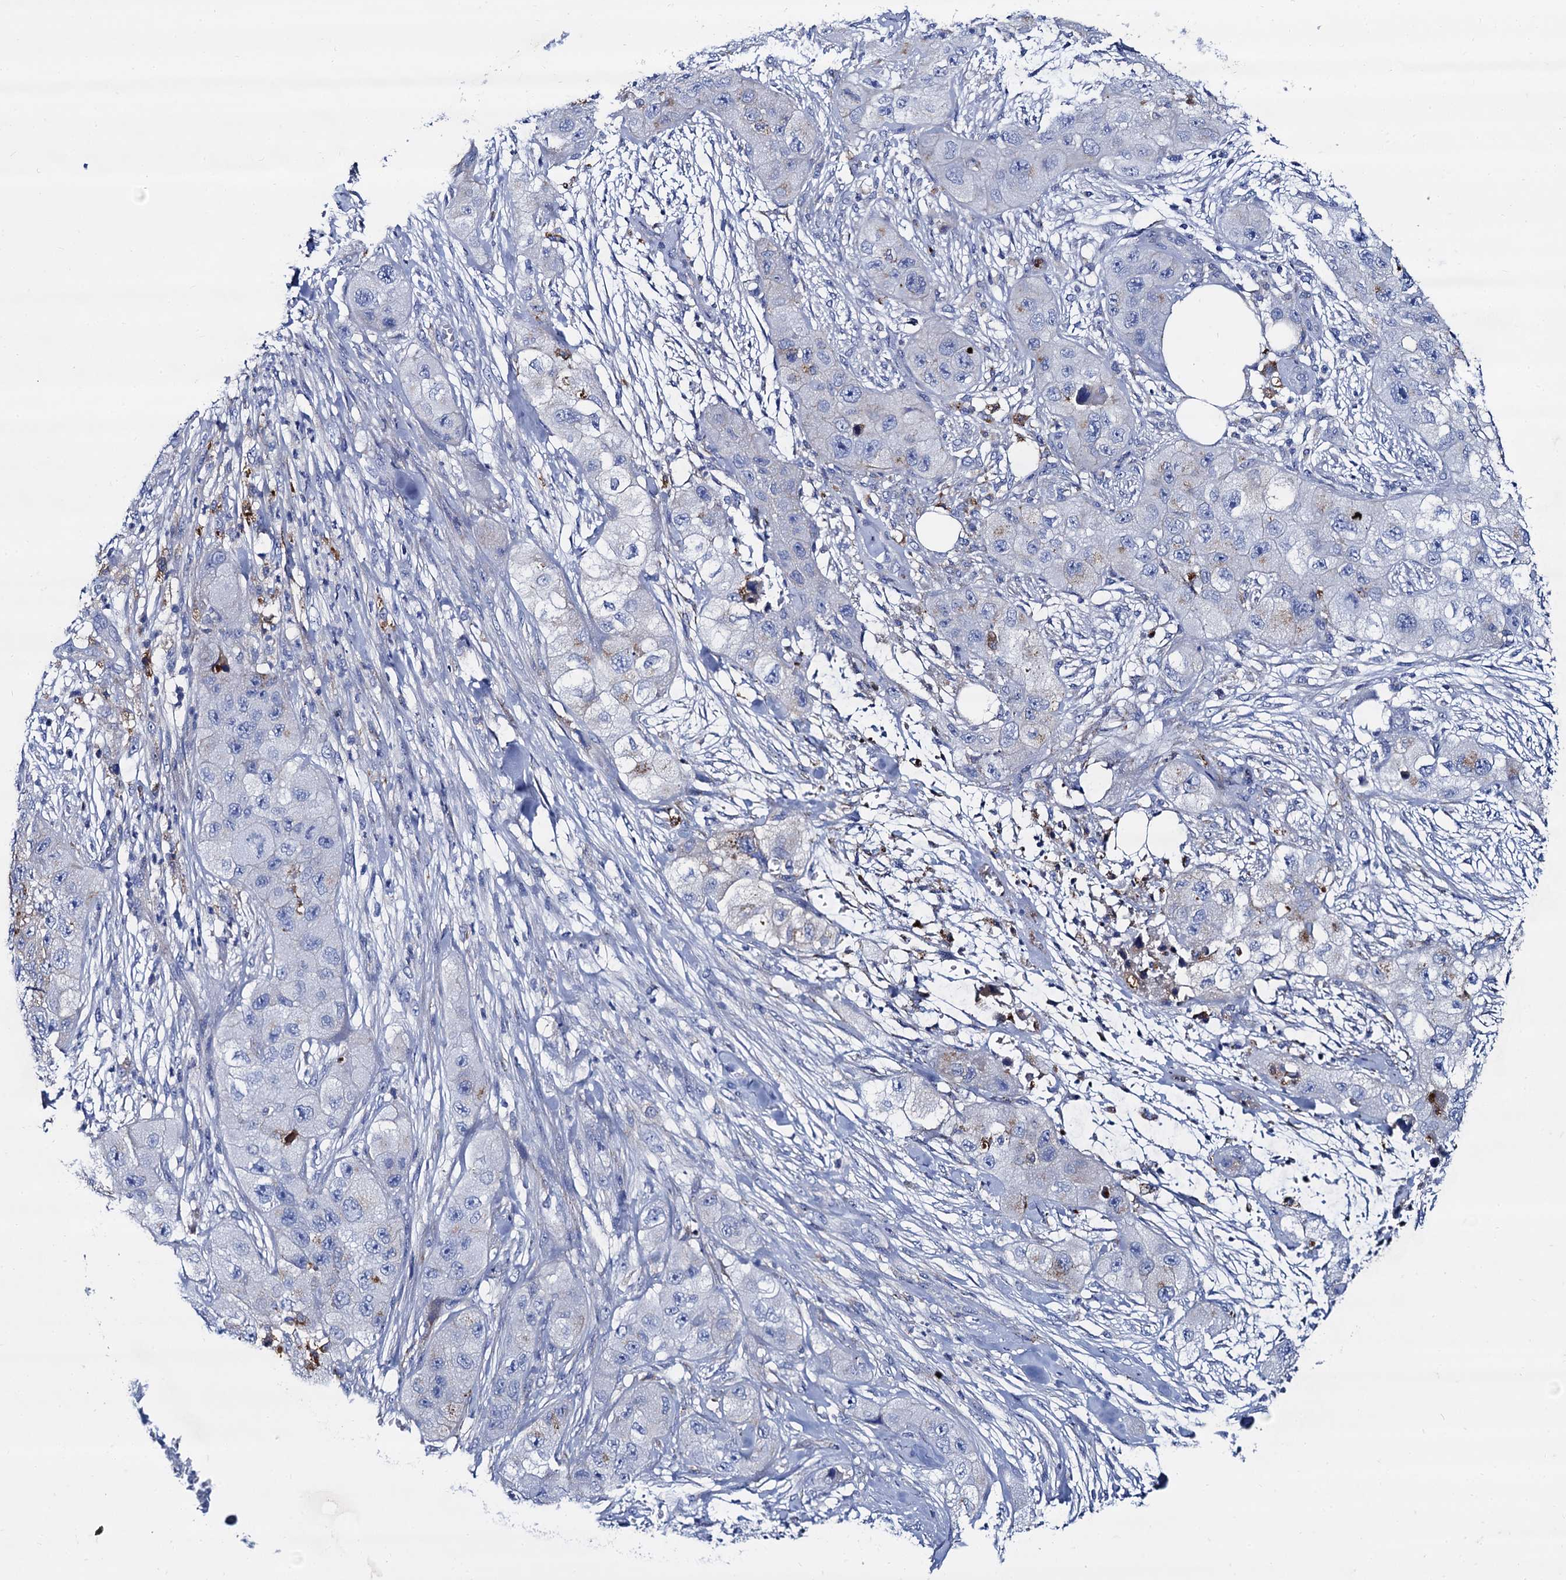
{"staining": {"intensity": "negative", "quantity": "none", "location": "none"}, "tissue": "skin cancer", "cell_type": "Tumor cells", "image_type": "cancer", "snomed": [{"axis": "morphology", "description": "Squamous cell carcinoma, NOS"}, {"axis": "topography", "description": "Skin"}, {"axis": "topography", "description": "Subcutis"}], "caption": "There is no significant positivity in tumor cells of skin squamous cell carcinoma.", "gene": "APOD", "patient": {"sex": "male", "age": 73}}